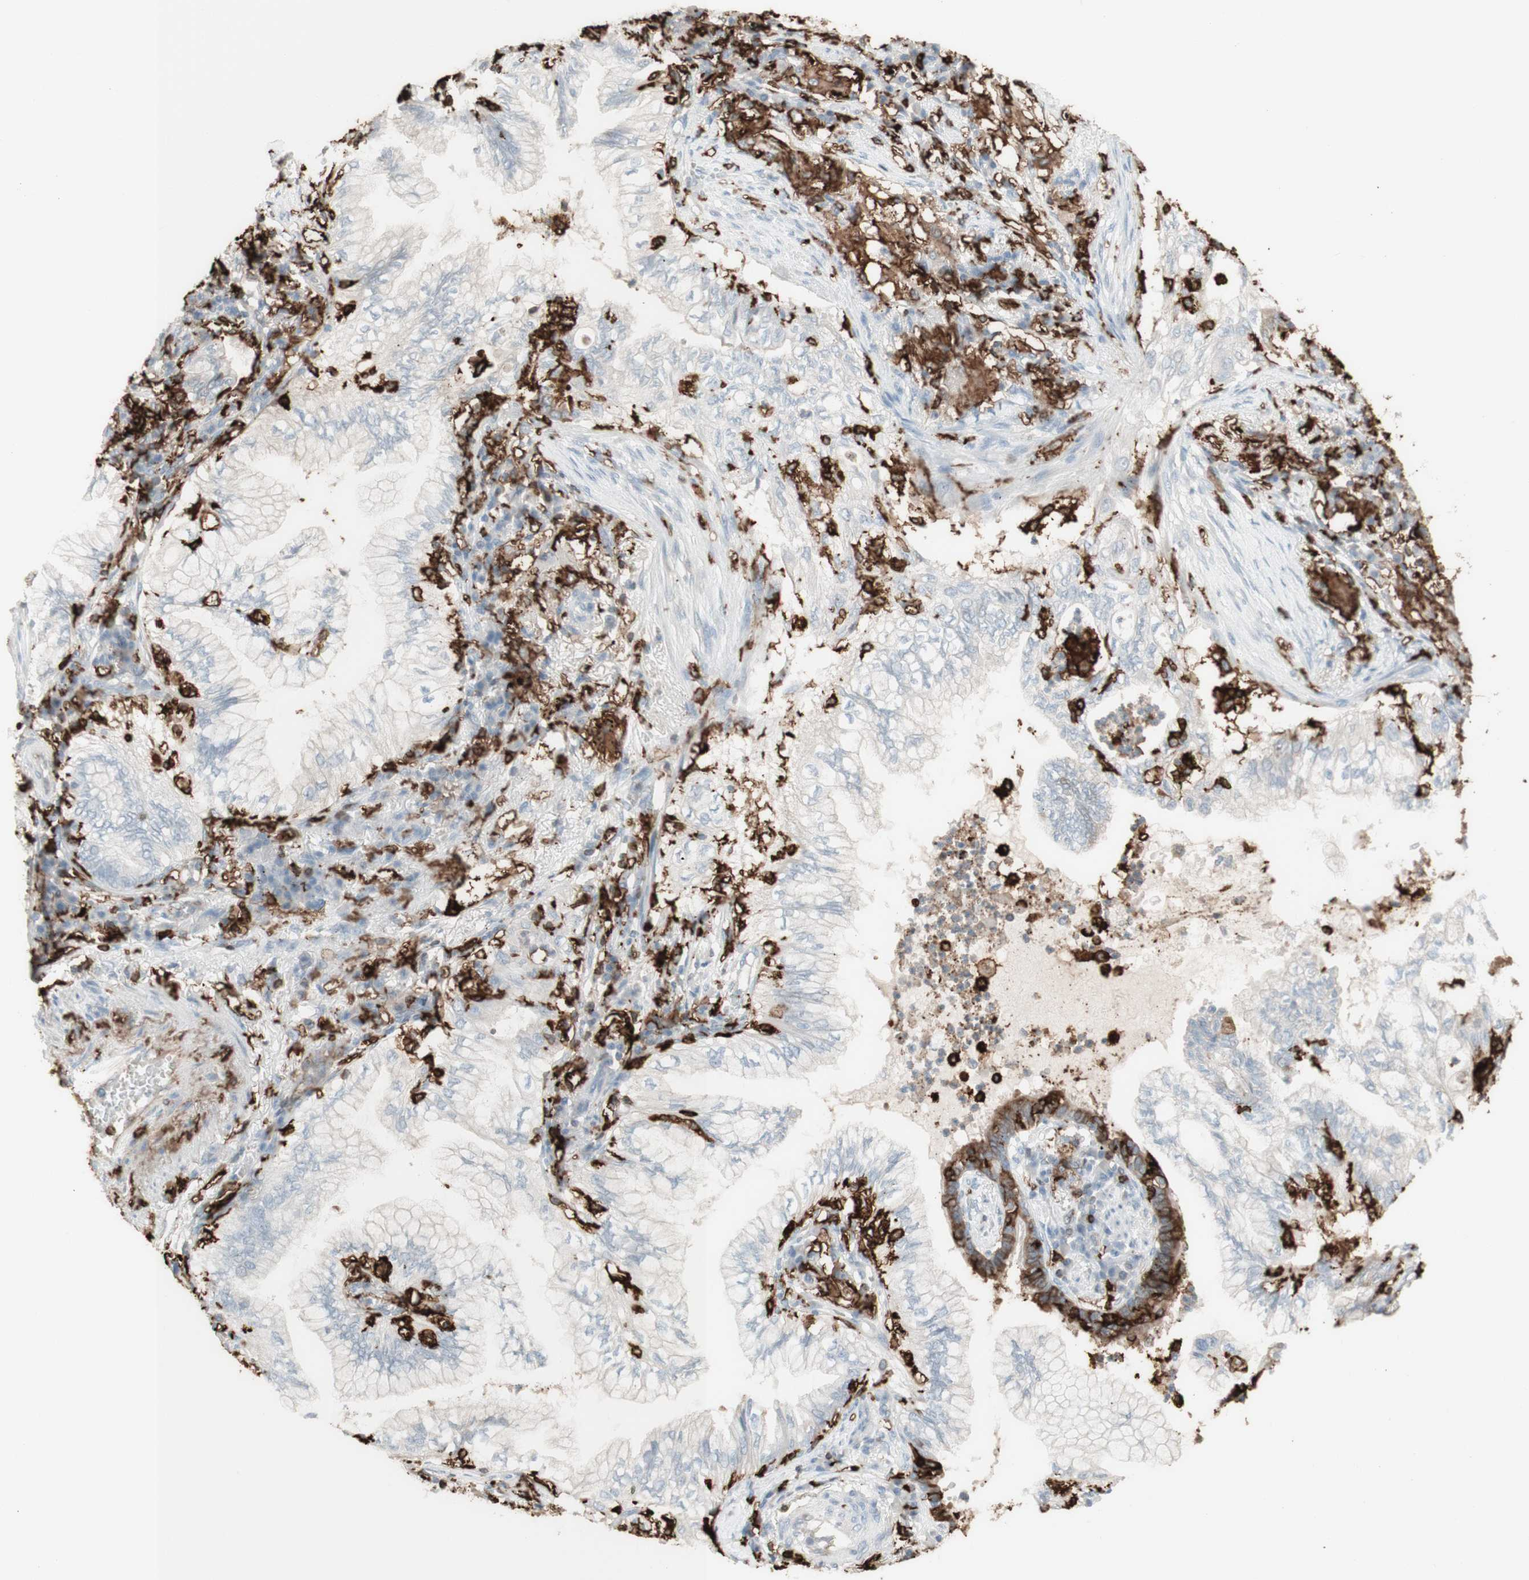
{"staining": {"intensity": "negative", "quantity": "none", "location": "none"}, "tissue": "lung cancer", "cell_type": "Tumor cells", "image_type": "cancer", "snomed": [{"axis": "morphology", "description": "Normal tissue, NOS"}, {"axis": "morphology", "description": "Adenocarcinoma, NOS"}, {"axis": "topography", "description": "Bronchus"}, {"axis": "topography", "description": "Lung"}], "caption": "Immunohistochemical staining of human lung cancer exhibits no significant staining in tumor cells.", "gene": "HLA-DPB1", "patient": {"sex": "female", "age": 70}}